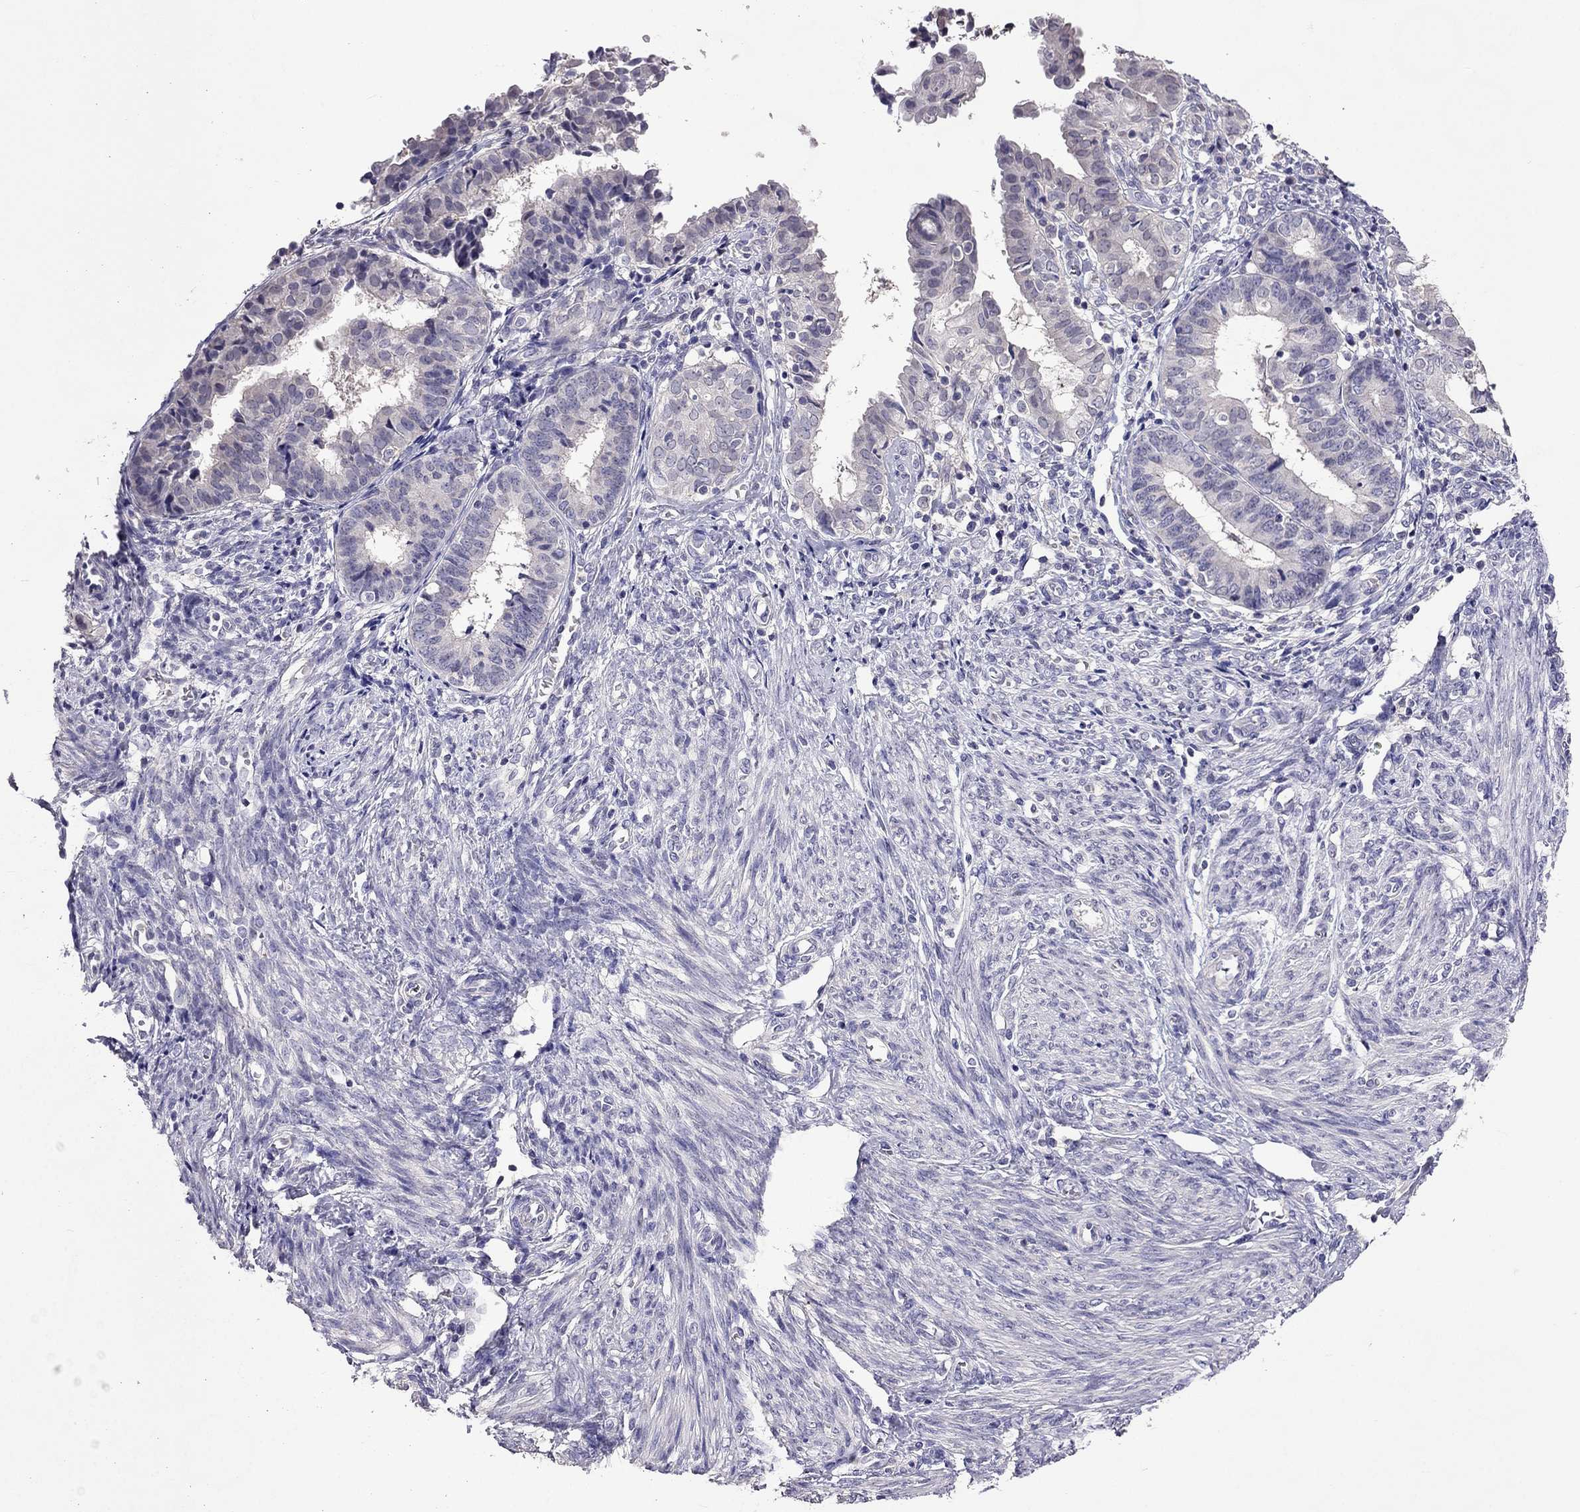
{"staining": {"intensity": "negative", "quantity": "none", "location": "none"}, "tissue": "endometrial cancer", "cell_type": "Tumor cells", "image_type": "cancer", "snomed": [{"axis": "morphology", "description": "Adenocarcinoma, NOS"}, {"axis": "topography", "description": "Endometrium"}], "caption": "This is an immunohistochemistry (IHC) histopathology image of human endometrial cancer (adenocarcinoma). There is no expression in tumor cells.", "gene": "AQP9", "patient": {"sex": "female", "age": 68}}